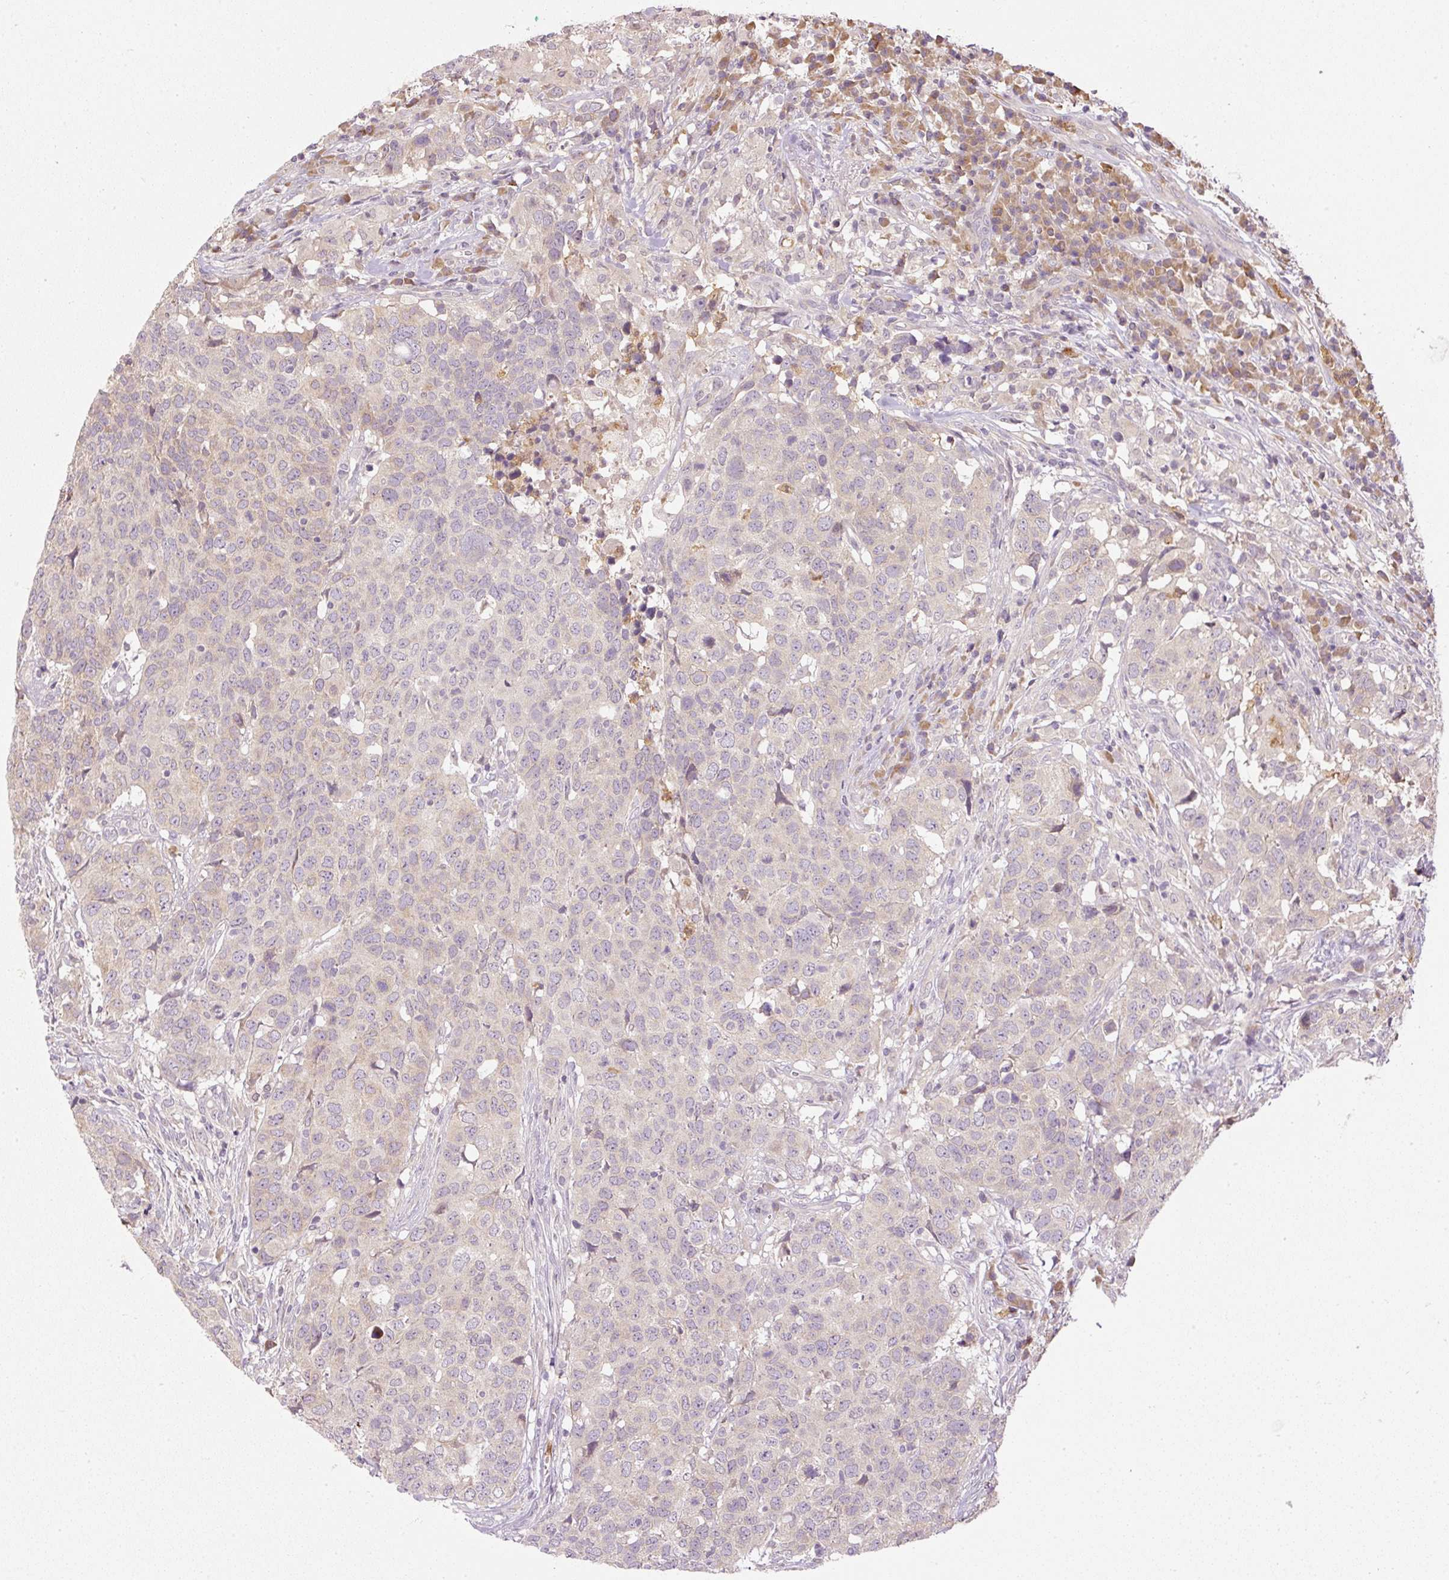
{"staining": {"intensity": "weak", "quantity": "<25%", "location": "cytoplasmic/membranous"}, "tissue": "head and neck cancer", "cell_type": "Tumor cells", "image_type": "cancer", "snomed": [{"axis": "morphology", "description": "Normal tissue, NOS"}, {"axis": "morphology", "description": "Squamous cell carcinoma, NOS"}, {"axis": "topography", "description": "Skeletal muscle"}, {"axis": "topography", "description": "Vascular tissue"}, {"axis": "topography", "description": "Peripheral nerve tissue"}, {"axis": "topography", "description": "Head-Neck"}], "caption": "Immunohistochemical staining of human head and neck cancer (squamous cell carcinoma) displays no significant positivity in tumor cells.", "gene": "CTTNBP2", "patient": {"sex": "male", "age": 66}}